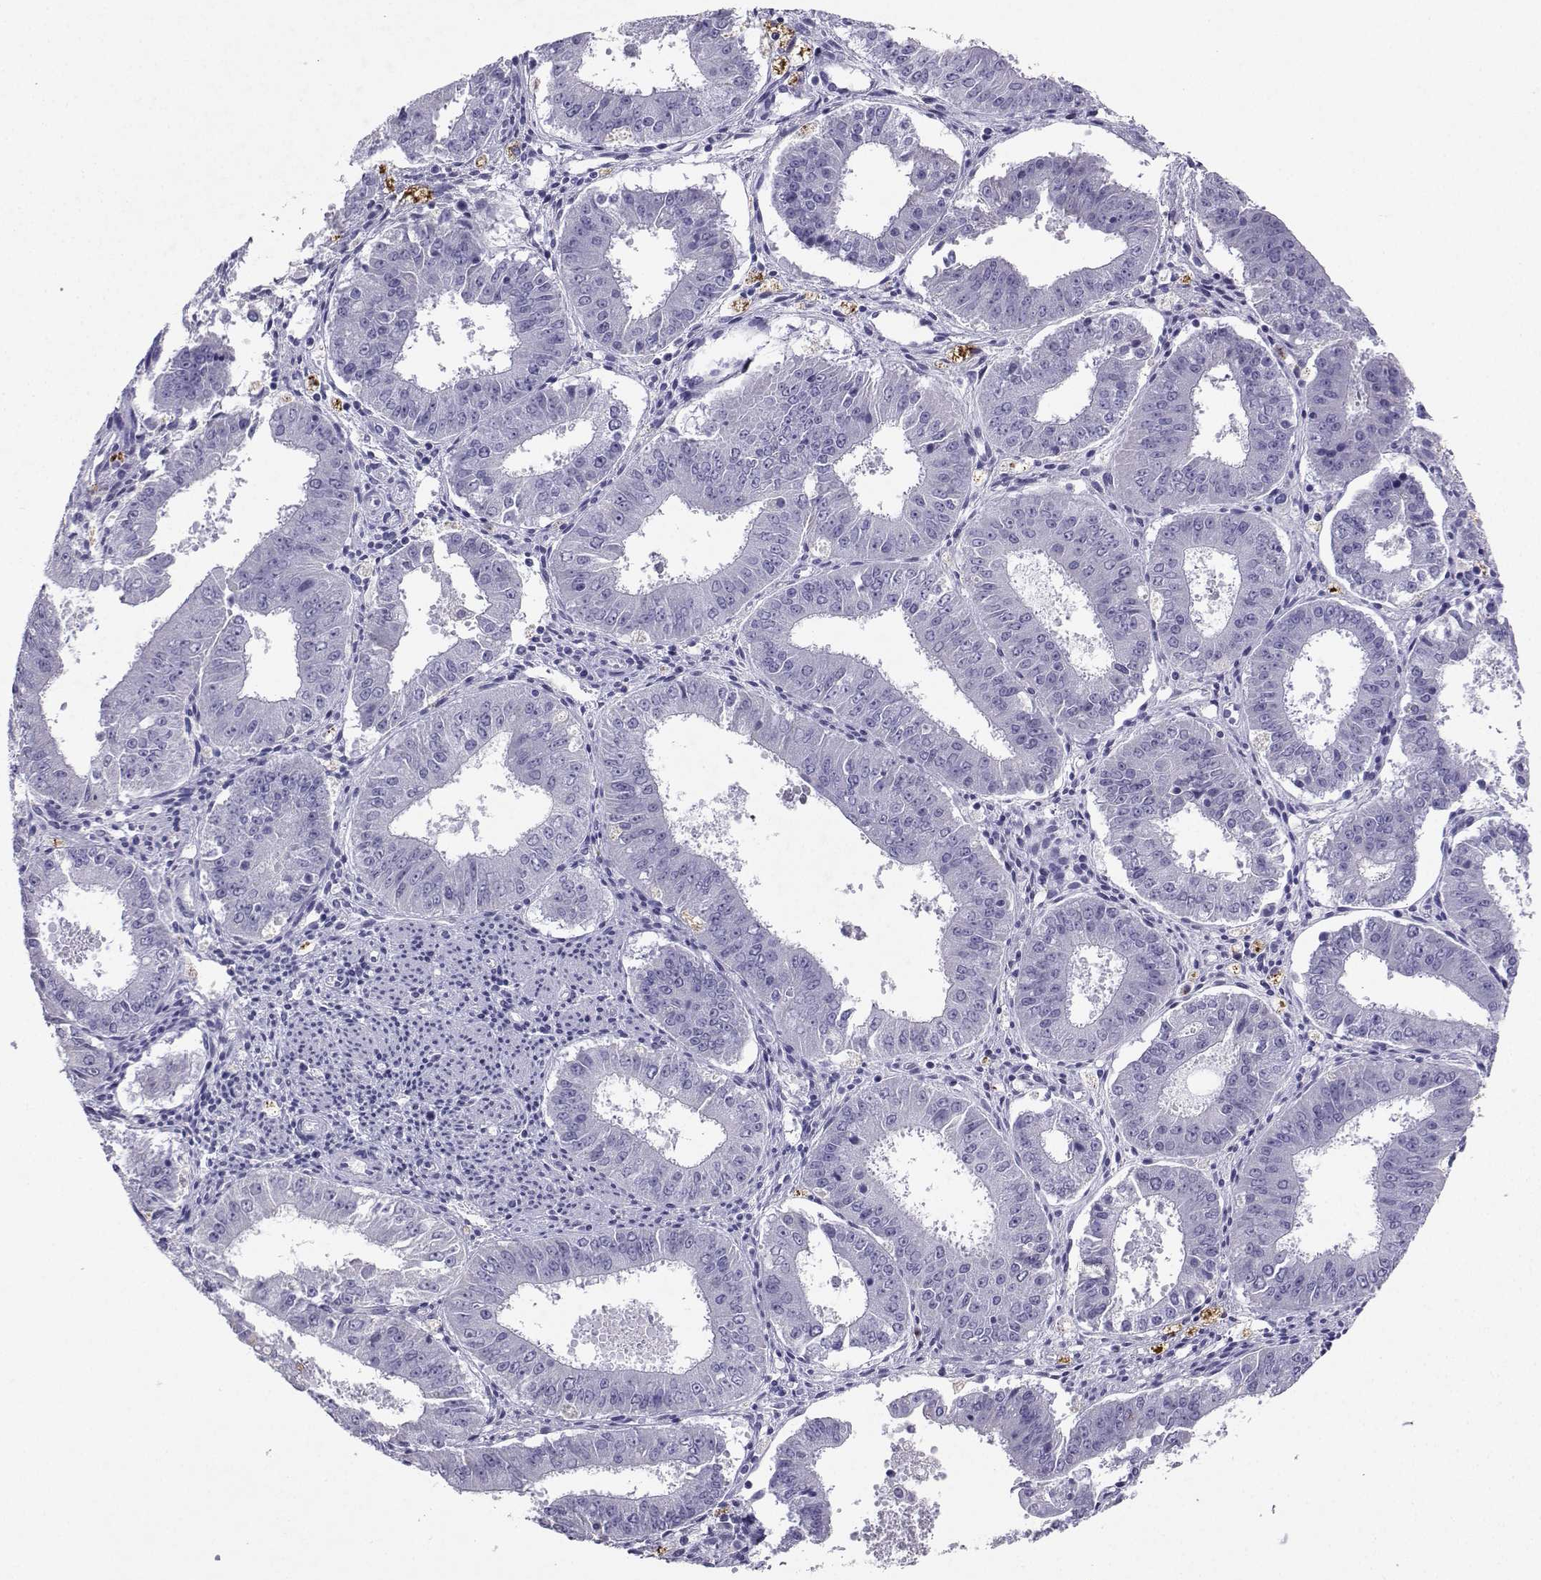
{"staining": {"intensity": "negative", "quantity": "none", "location": "none"}, "tissue": "ovarian cancer", "cell_type": "Tumor cells", "image_type": "cancer", "snomed": [{"axis": "morphology", "description": "Carcinoma, endometroid"}, {"axis": "topography", "description": "Ovary"}], "caption": "This is an immunohistochemistry (IHC) photomicrograph of human ovarian endometroid carcinoma. There is no expression in tumor cells.", "gene": "GRIK4", "patient": {"sex": "female", "age": 42}}